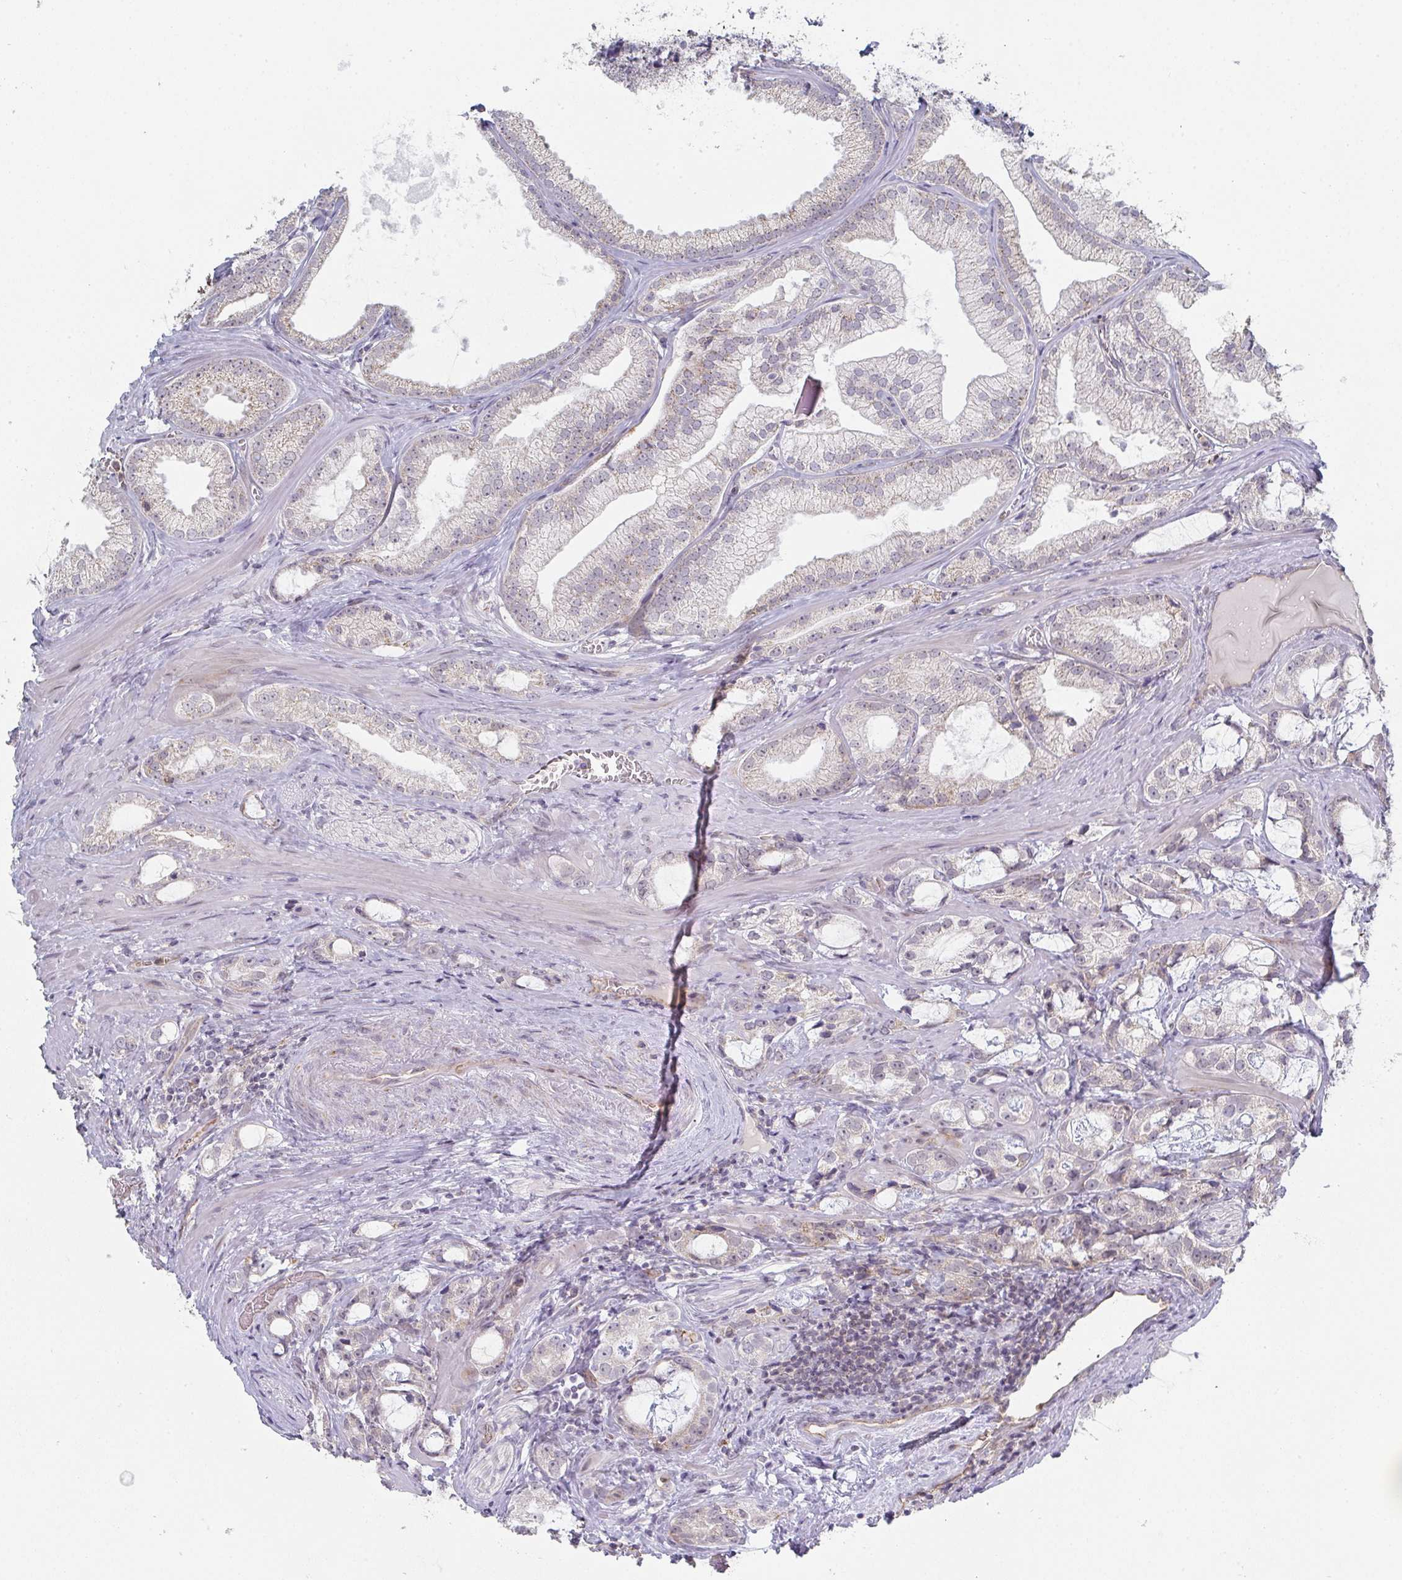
{"staining": {"intensity": "moderate", "quantity": "<25%", "location": "cytoplasmic/membranous"}, "tissue": "prostate cancer", "cell_type": "Tumor cells", "image_type": "cancer", "snomed": [{"axis": "morphology", "description": "Adenocarcinoma, Medium grade"}, {"axis": "topography", "description": "Prostate"}], "caption": "A brown stain labels moderate cytoplasmic/membranous positivity of a protein in human prostate cancer (medium-grade adenocarcinoma) tumor cells.", "gene": "ZNF526", "patient": {"sex": "male", "age": 57}}